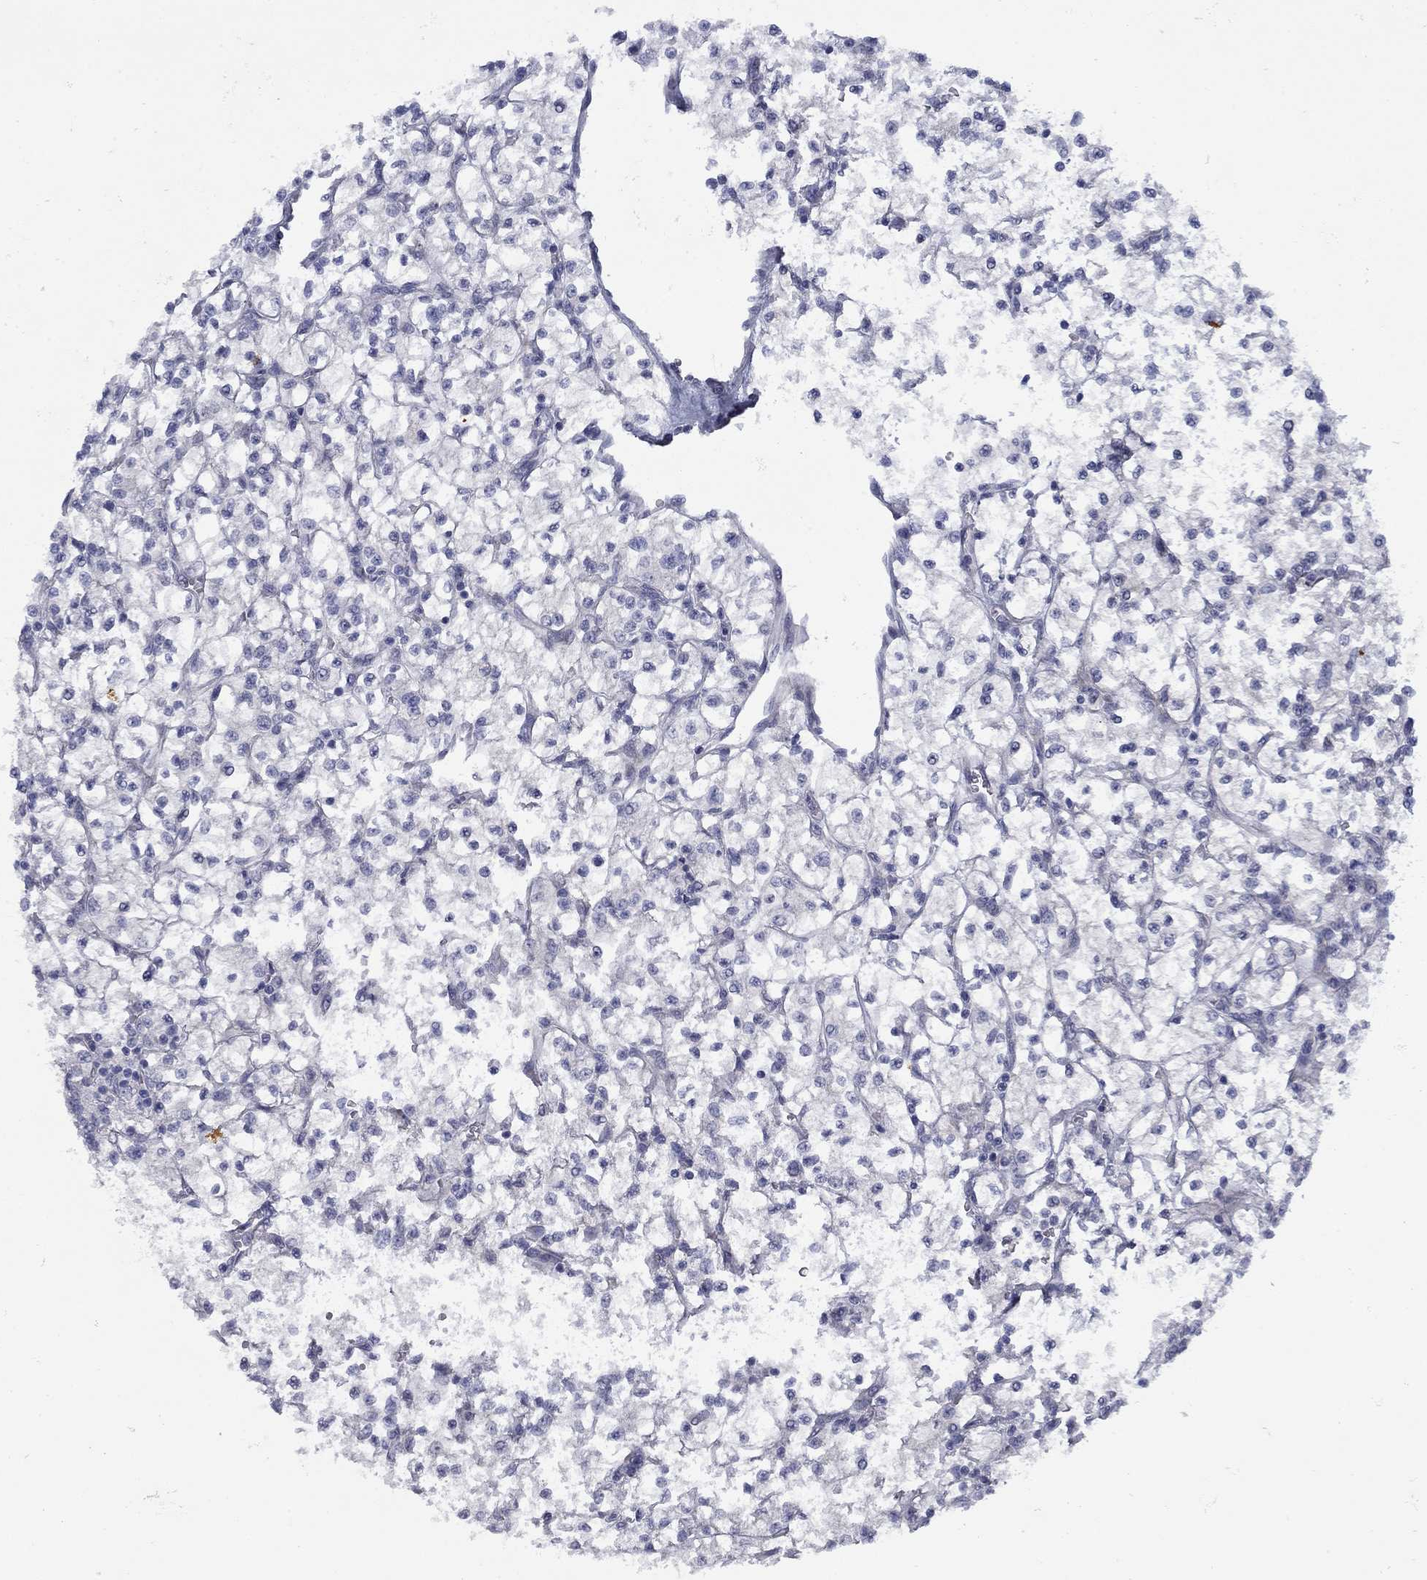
{"staining": {"intensity": "negative", "quantity": "none", "location": "none"}, "tissue": "renal cancer", "cell_type": "Tumor cells", "image_type": "cancer", "snomed": [{"axis": "morphology", "description": "Adenocarcinoma, NOS"}, {"axis": "topography", "description": "Kidney"}], "caption": "Immunohistochemical staining of human renal adenocarcinoma displays no significant staining in tumor cells.", "gene": "FXR1", "patient": {"sex": "female", "age": 64}}